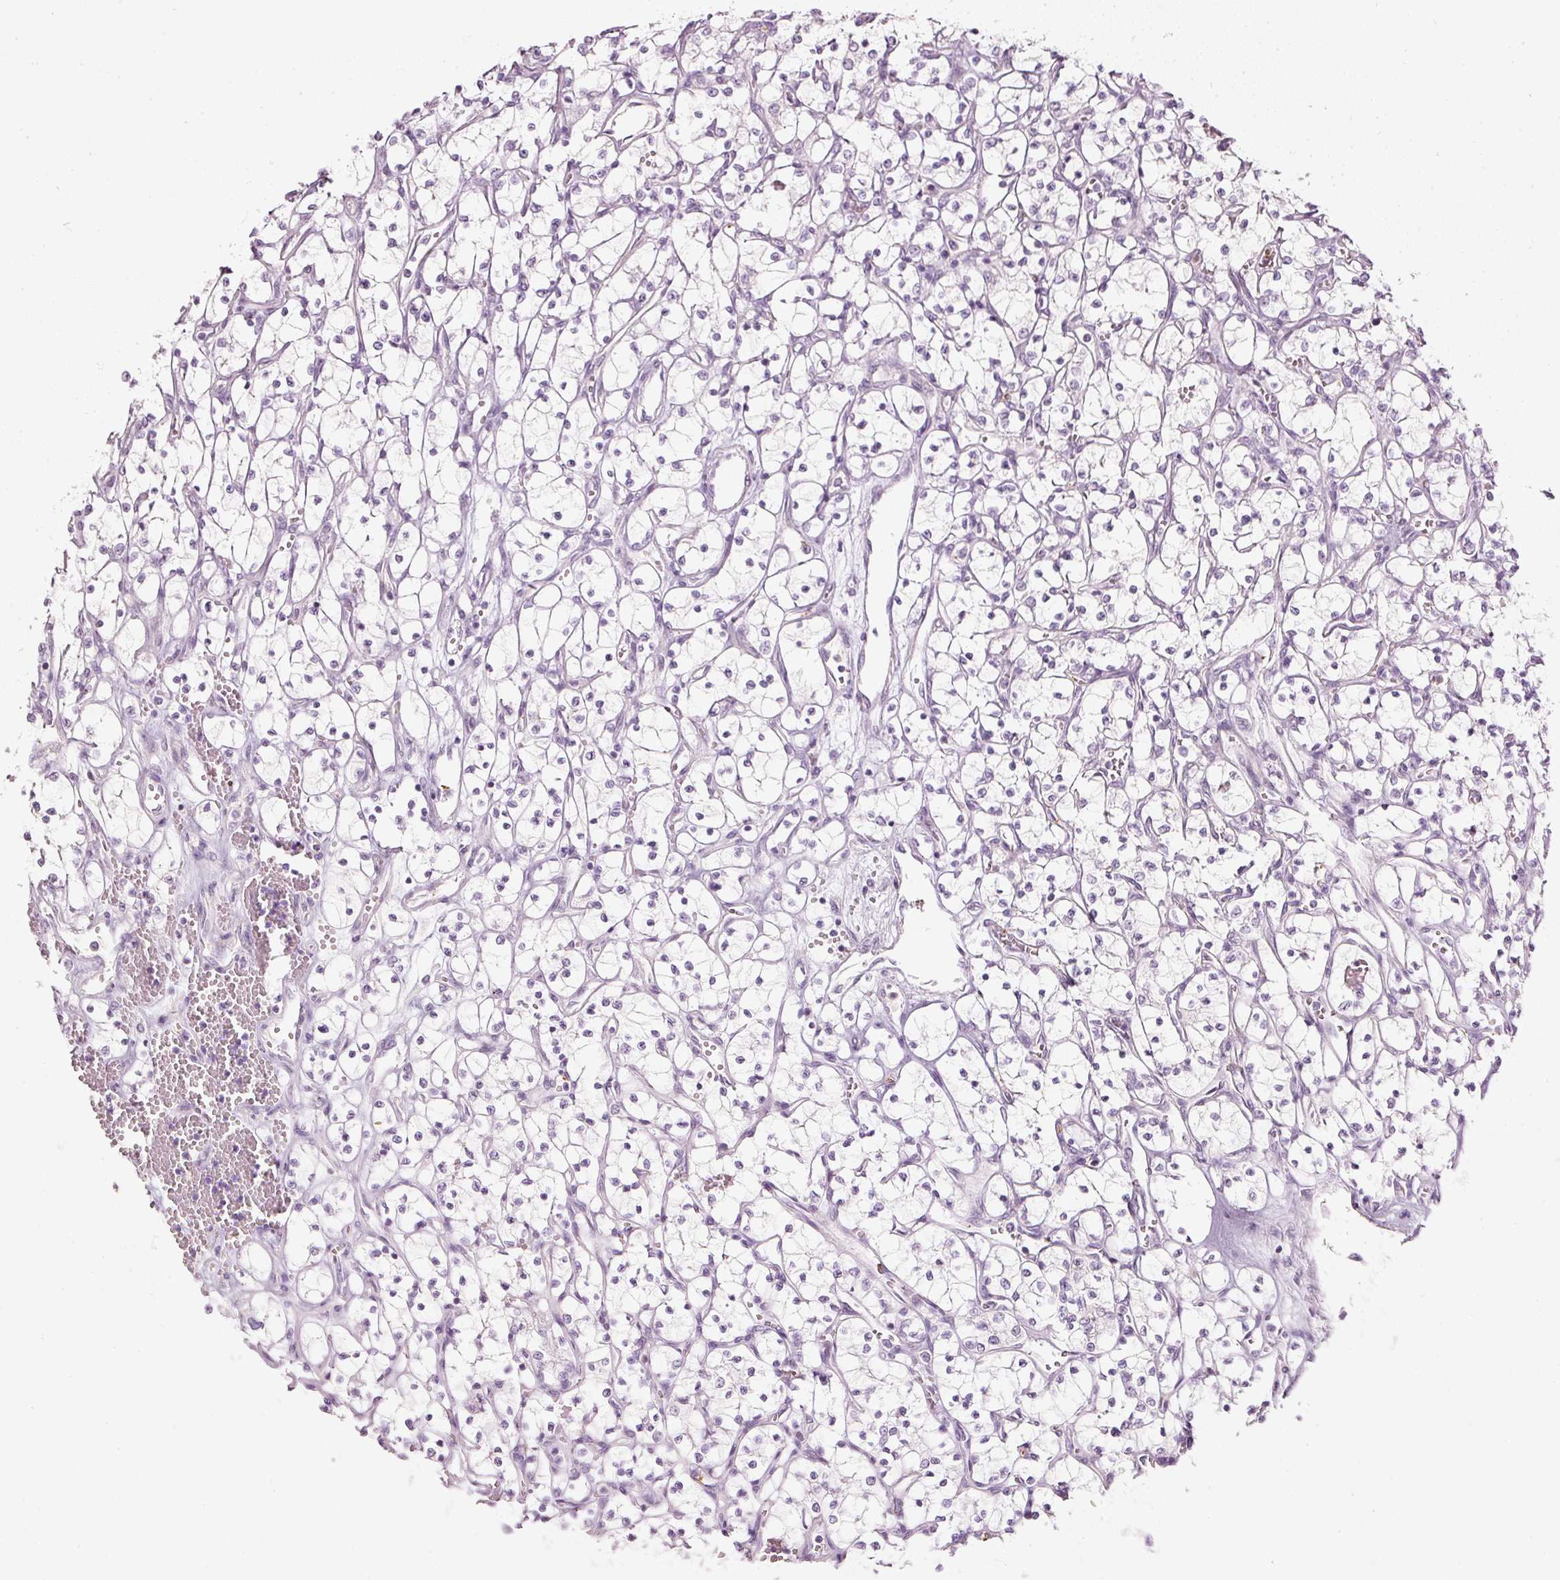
{"staining": {"intensity": "negative", "quantity": "none", "location": "none"}, "tissue": "renal cancer", "cell_type": "Tumor cells", "image_type": "cancer", "snomed": [{"axis": "morphology", "description": "Adenocarcinoma, NOS"}, {"axis": "topography", "description": "Kidney"}], "caption": "Adenocarcinoma (renal) was stained to show a protein in brown. There is no significant staining in tumor cells.", "gene": "LECT2", "patient": {"sex": "female", "age": 69}}